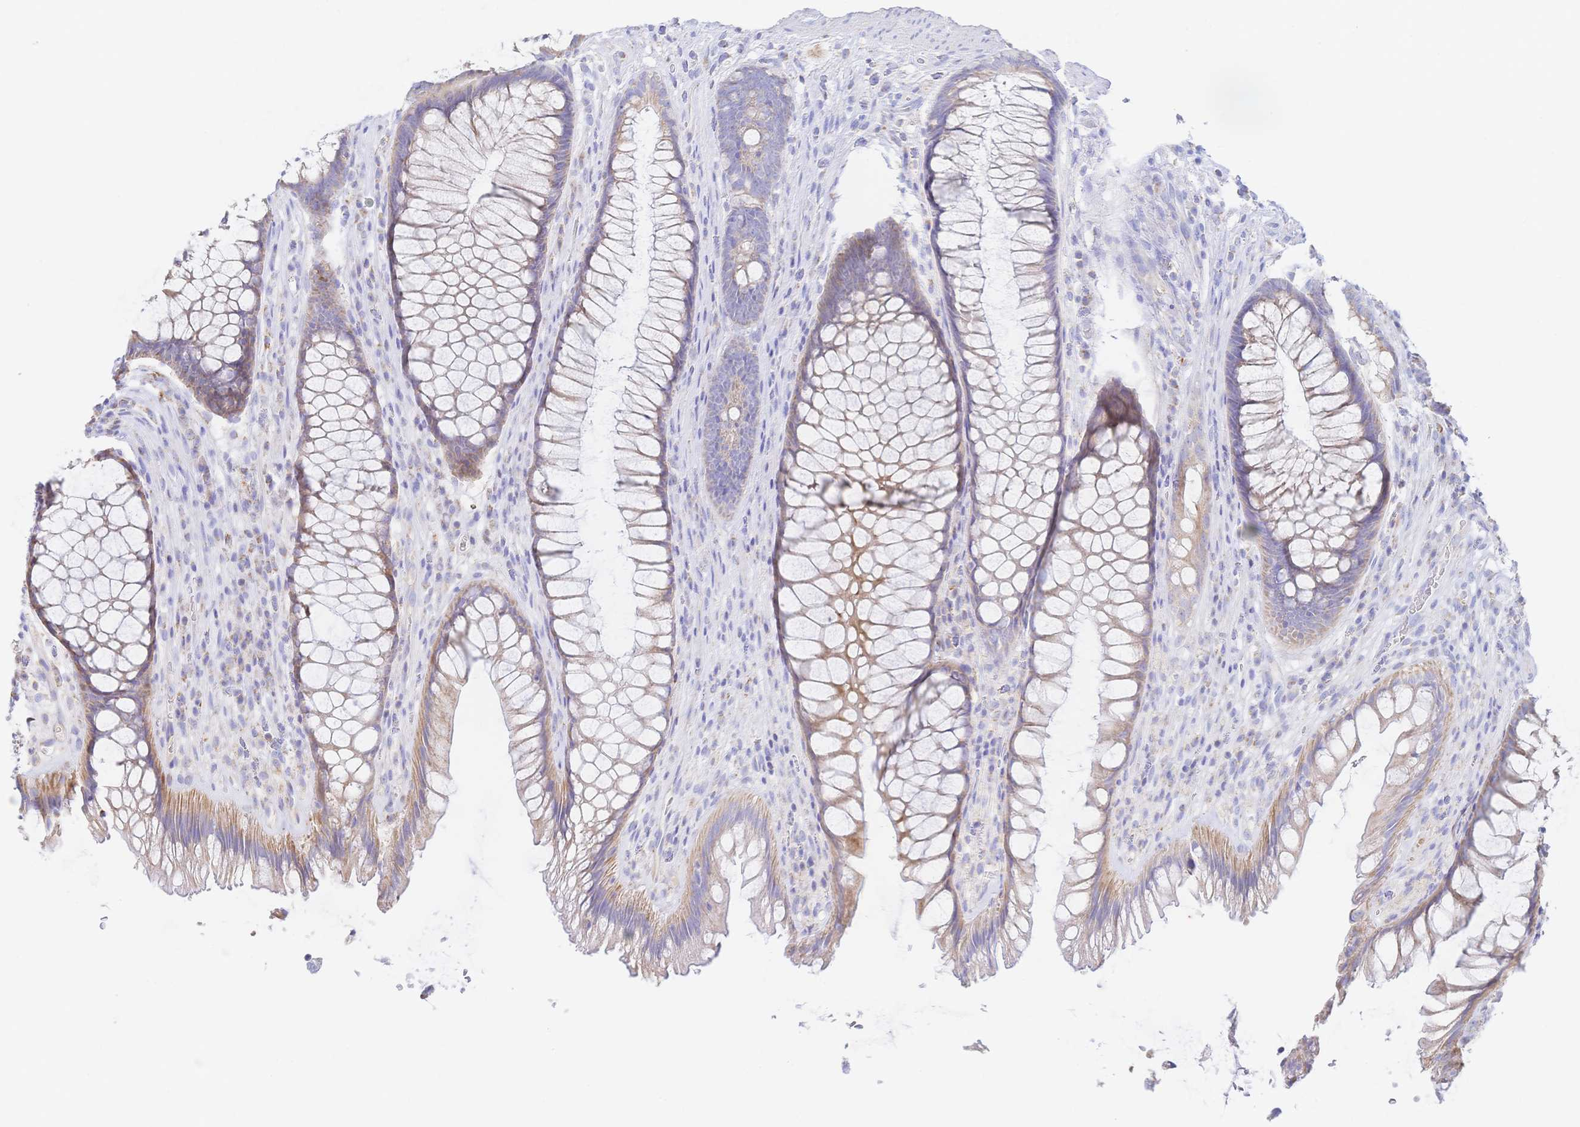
{"staining": {"intensity": "weak", "quantity": ">75%", "location": "cytoplasmic/membranous"}, "tissue": "rectum", "cell_type": "Glandular cells", "image_type": "normal", "snomed": [{"axis": "morphology", "description": "Normal tissue, NOS"}, {"axis": "topography", "description": "Rectum"}], "caption": "The photomicrograph displays immunohistochemical staining of unremarkable rectum. There is weak cytoplasmic/membranous positivity is appreciated in approximately >75% of glandular cells.", "gene": "SYNGR4", "patient": {"sex": "male", "age": 53}}